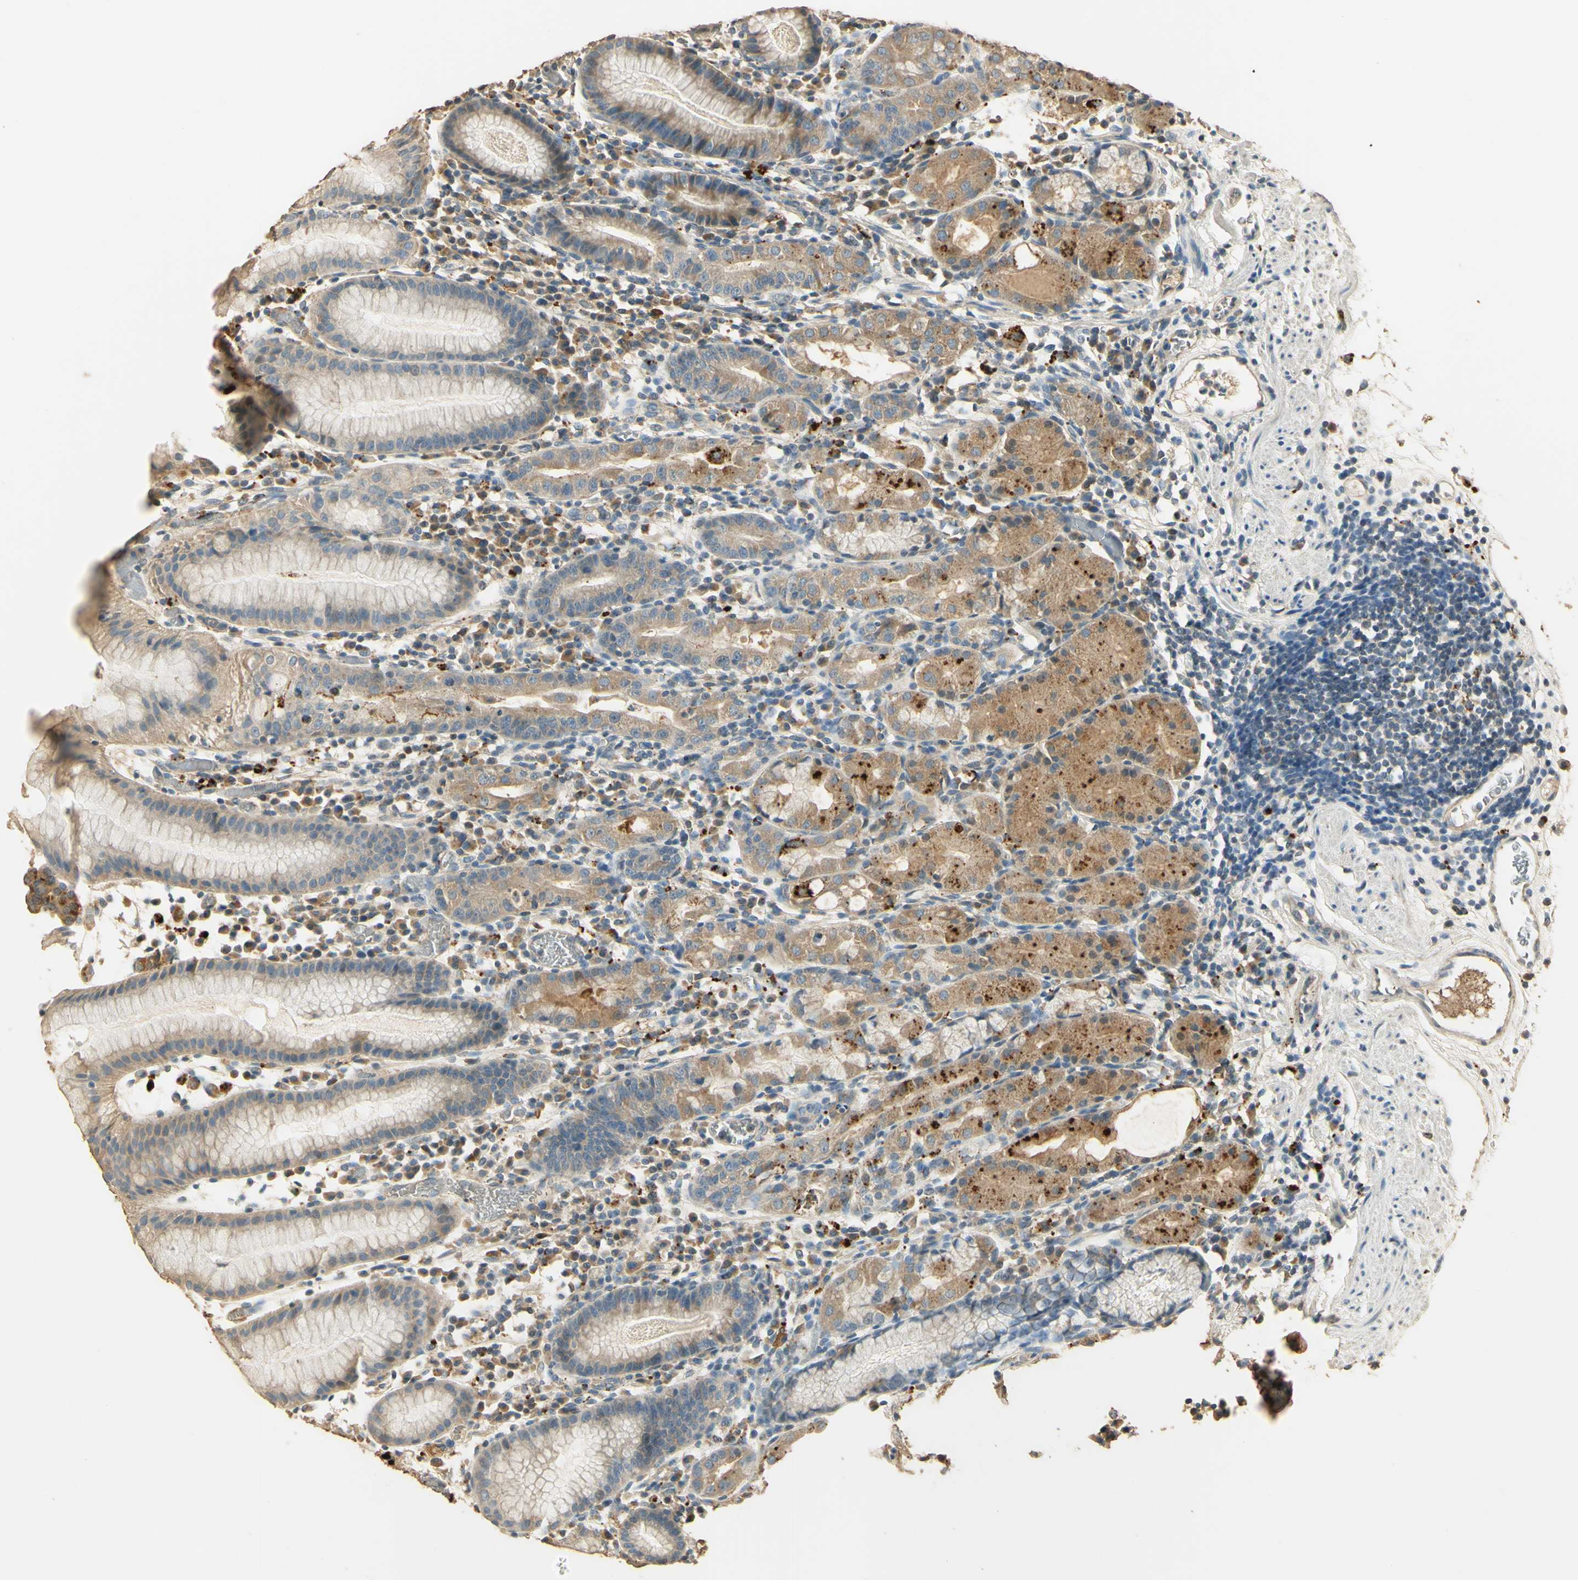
{"staining": {"intensity": "strong", "quantity": "25%-75%", "location": "cytoplasmic/membranous"}, "tissue": "stomach", "cell_type": "Glandular cells", "image_type": "normal", "snomed": [{"axis": "morphology", "description": "Normal tissue, NOS"}, {"axis": "topography", "description": "Stomach"}, {"axis": "topography", "description": "Stomach, lower"}], "caption": "Immunohistochemistry (IHC) histopathology image of benign stomach: stomach stained using IHC reveals high levels of strong protein expression localized specifically in the cytoplasmic/membranous of glandular cells, appearing as a cytoplasmic/membranous brown color.", "gene": "ARHGEF17", "patient": {"sex": "female", "age": 75}}